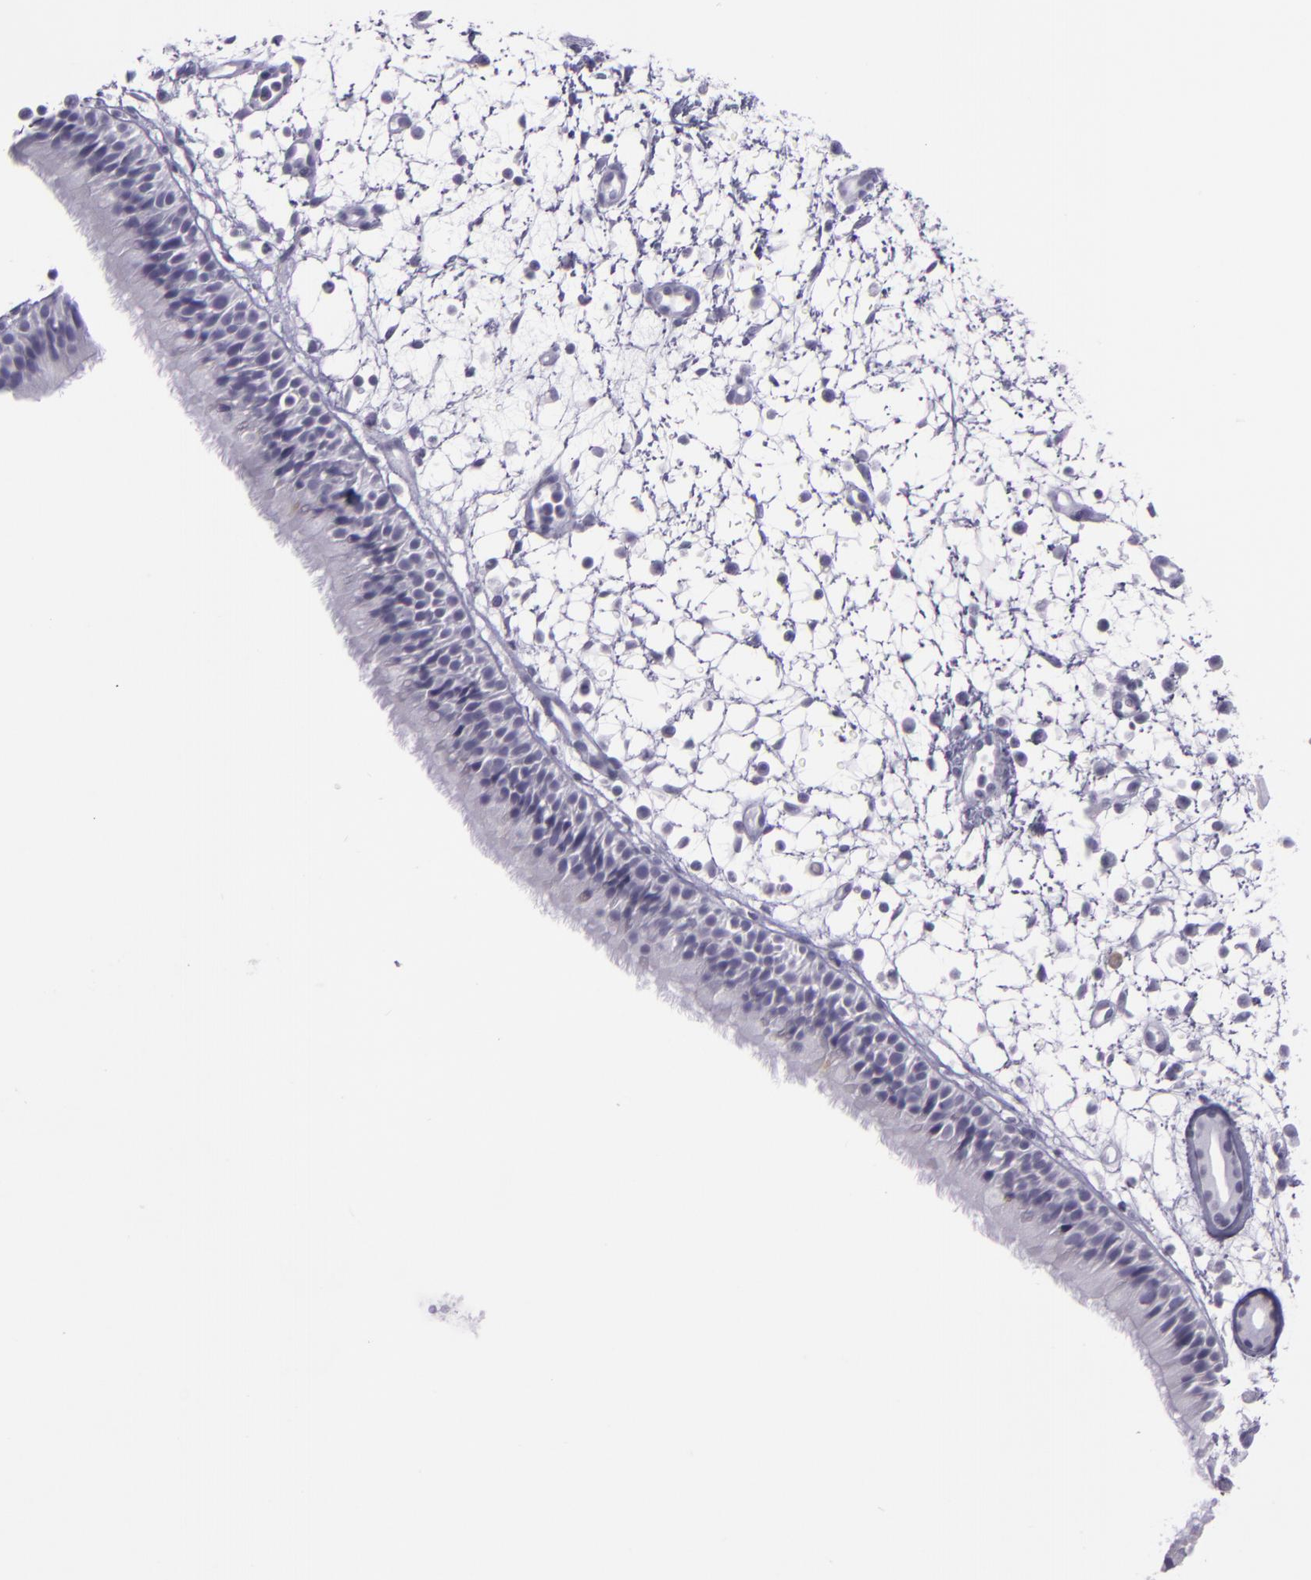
{"staining": {"intensity": "negative", "quantity": "none", "location": "none"}, "tissue": "nasopharynx", "cell_type": "Respiratory epithelial cells", "image_type": "normal", "snomed": [{"axis": "morphology", "description": "Normal tissue, NOS"}, {"axis": "morphology", "description": "Inflammation, NOS"}, {"axis": "morphology", "description": "Malignant melanoma, Metastatic site"}, {"axis": "topography", "description": "Nasopharynx"}], "caption": "A high-resolution micrograph shows IHC staining of benign nasopharynx, which reveals no significant expression in respiratory epithelial cells.", "gene": "MUC6", "patient": {"sex": "female", "age": 55}}